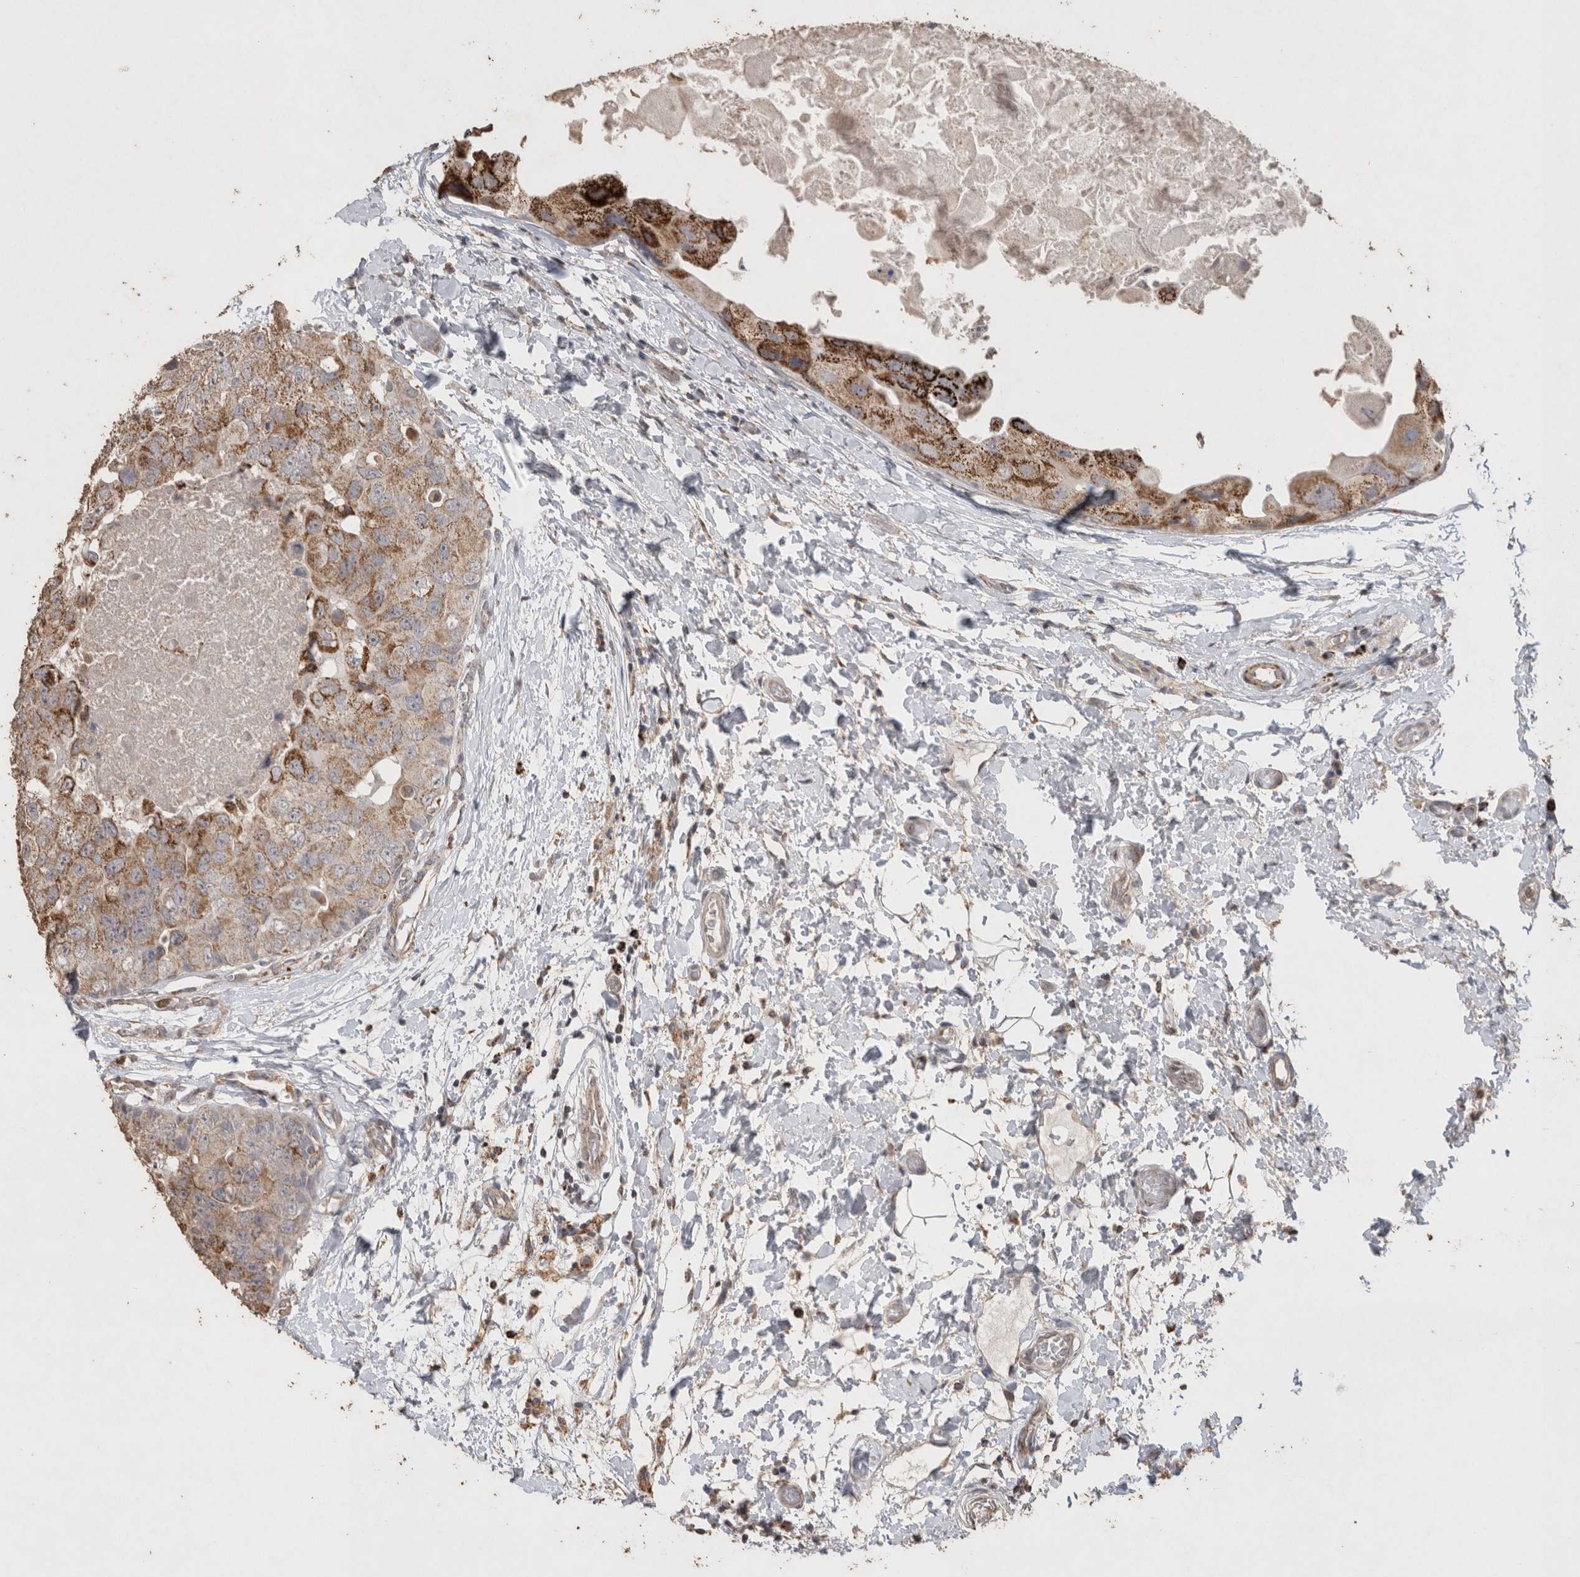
{"staining": {"intensity": "moderate", "quantity": ">75%", "location": "cytoplasmic/membranous"}, "tissue": "breast cancer", "cell_type": "Tumor cells", "image_type": "cancer", "snomed": [{"axis": "morphology", "description": "Duct carcinoma"}, {"axis": "topography", "description": "Breast"}], "caption": "IHC histopathology image of human intraductal carcinoma (breast) stained for a protein (brown), which demonstrates medium levels of moderate cytoplasmic/membranous positivity in approximately >75% of tumor cells.", "gene": "ACADM", "patient": {"sex": "female", "age": 62}}